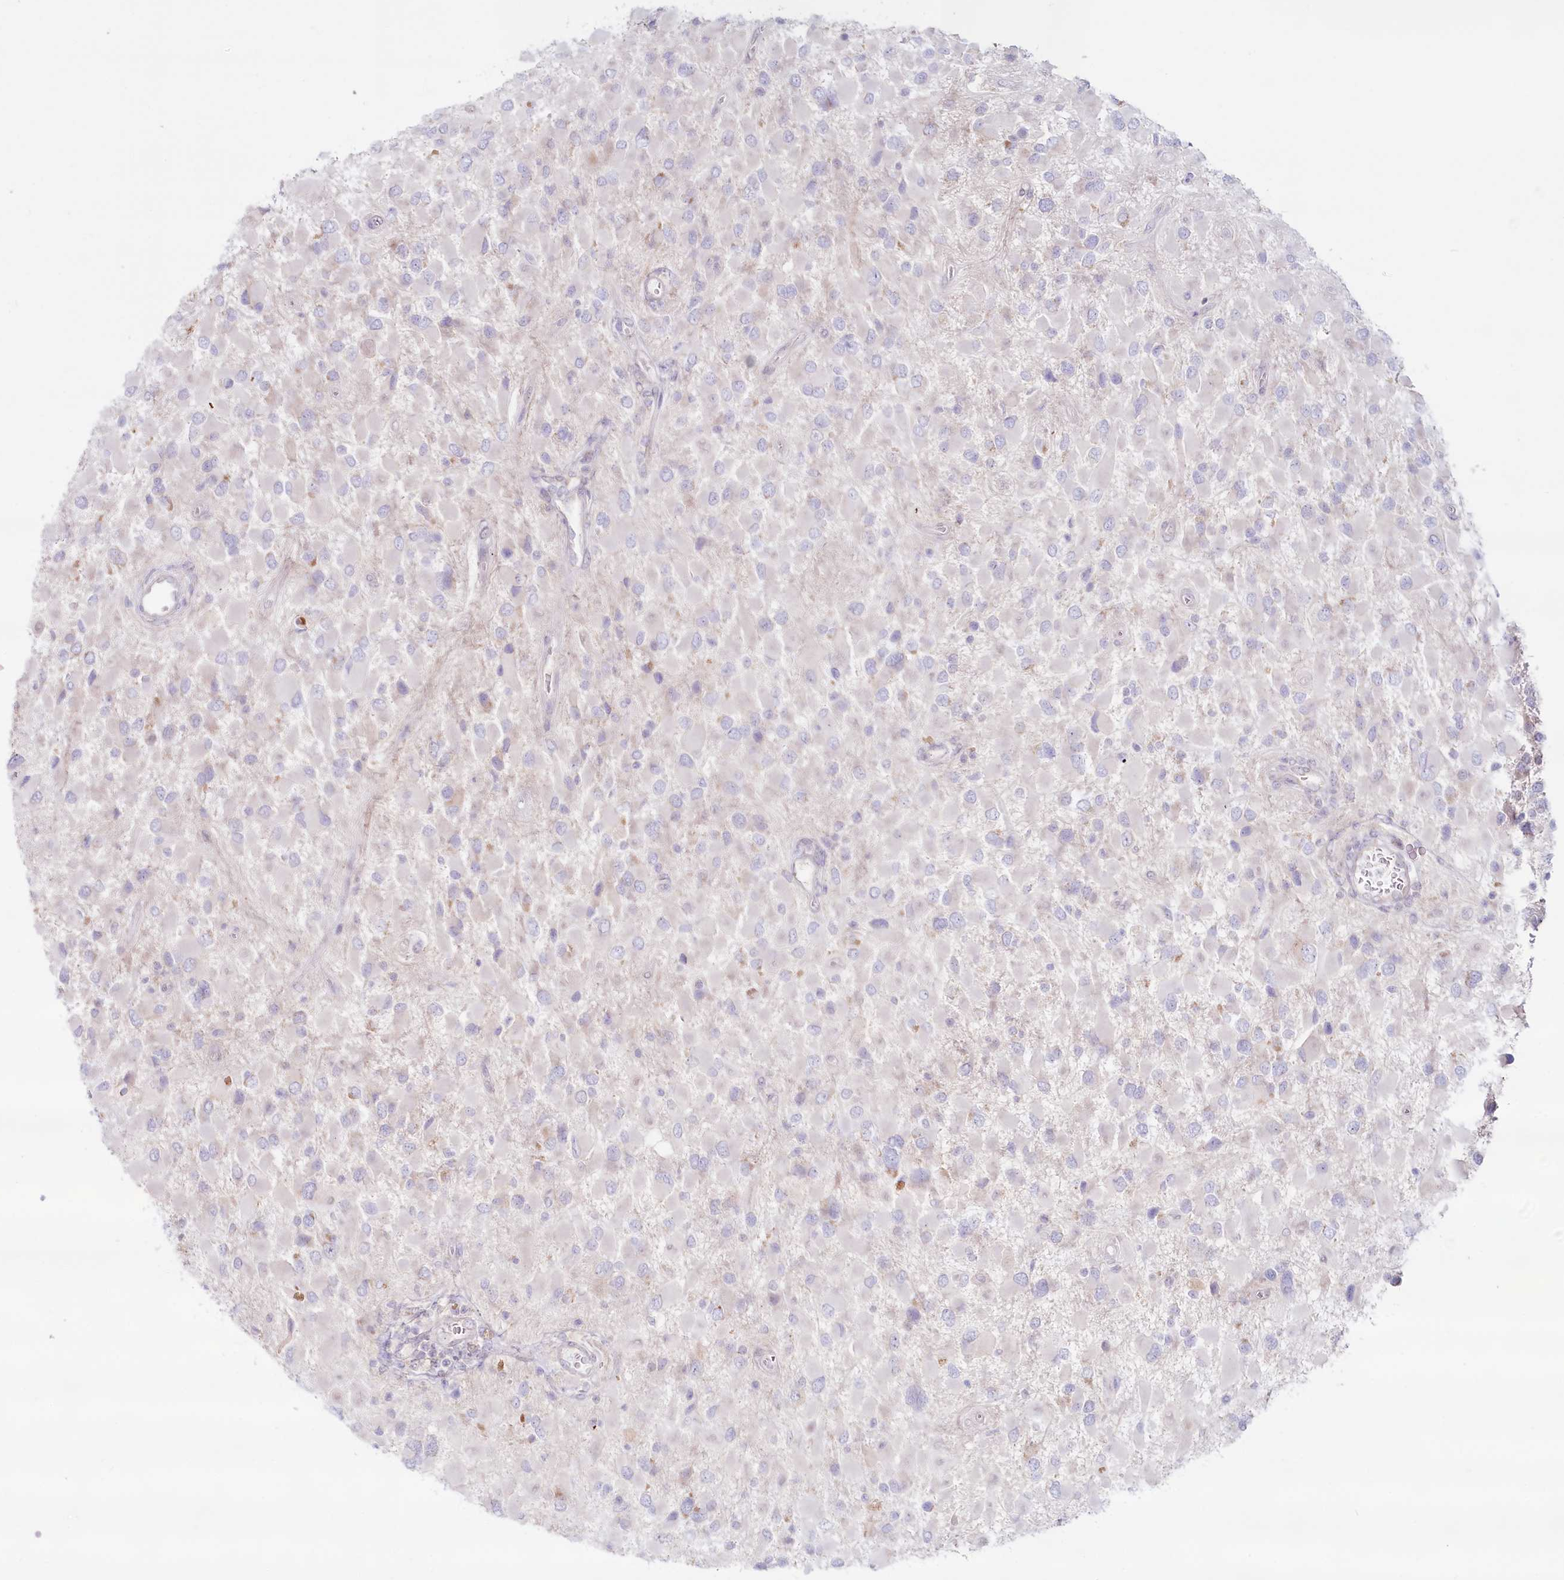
{"staining": {"intensity": "negative", "quantity": "none", "location": "none"}, "tissue": "glioma", "cell_type": "Tumor cells", "image_type": "cancer", "snomed": [{"axis": "morphology", "description": "Glioma, malignant, High grade"}, {"axis": "topography", "description": "Brain"}], "caption": "DAB immunohistochemical staining of glioma reveals no significant positivity in tumor cells. The staining is performed using DAB (3,3'-diaminobenzidine) brown chromogen with nuclei counter-stained in using hematoxylin.", "gene": "PSAPL1", "patient": {"sex": "male", "age": 53}}